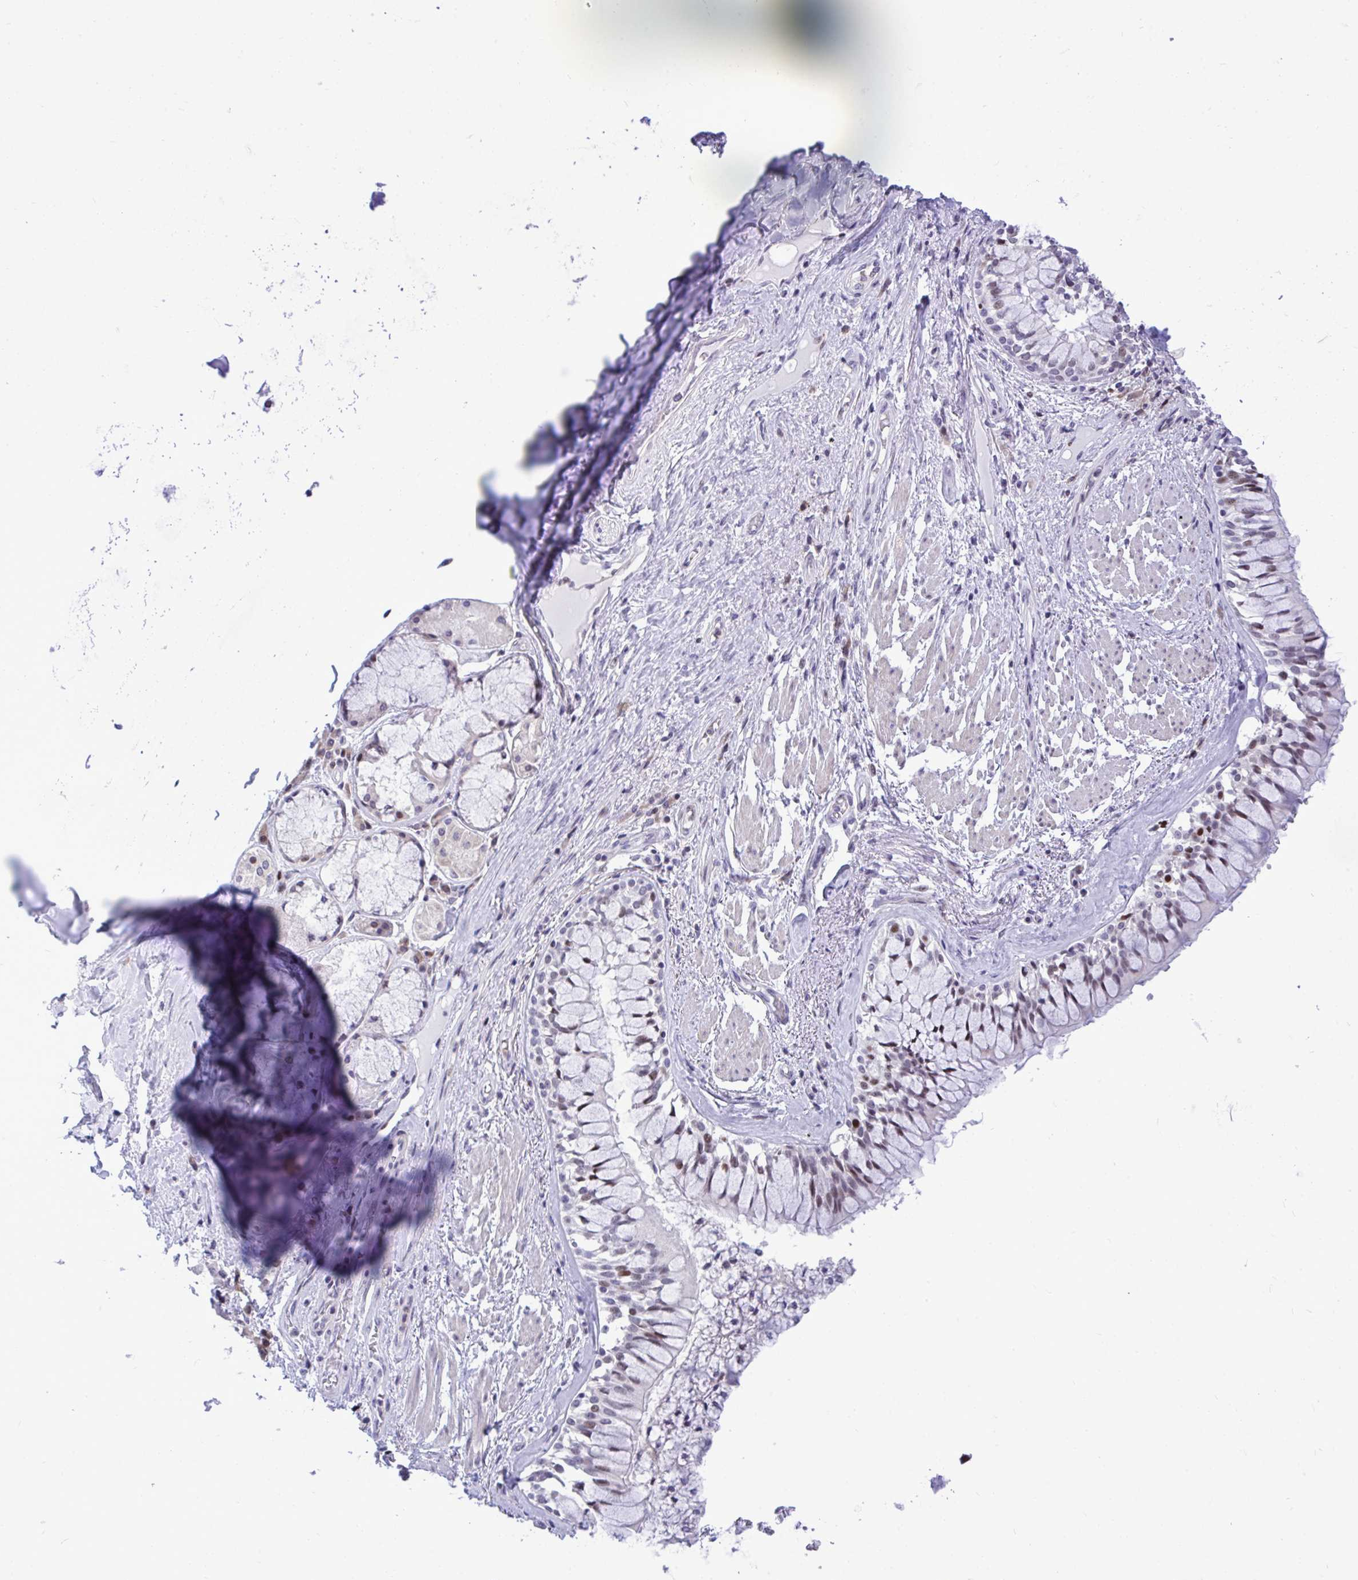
{"staining": {"intensity": "negative", "quantity": "none", "location": "none"}, "tissue": "adipose tissue", "cell_type": "Adipocytes", "image_type": "normal", "snomed": [{"axis": "morphology", "description": "Normal tissue, NOS"}, {"axis": "topography", "description": "Cartilage tissue"}, {"axis": "topography", "description": "Bronchus"}], "caption": "Adipose tissue stained for a protein using IHC demonstrates no staining adipocytes.", "gene": "C1QL2", "patient": {"sex": "male", "age": 64}}